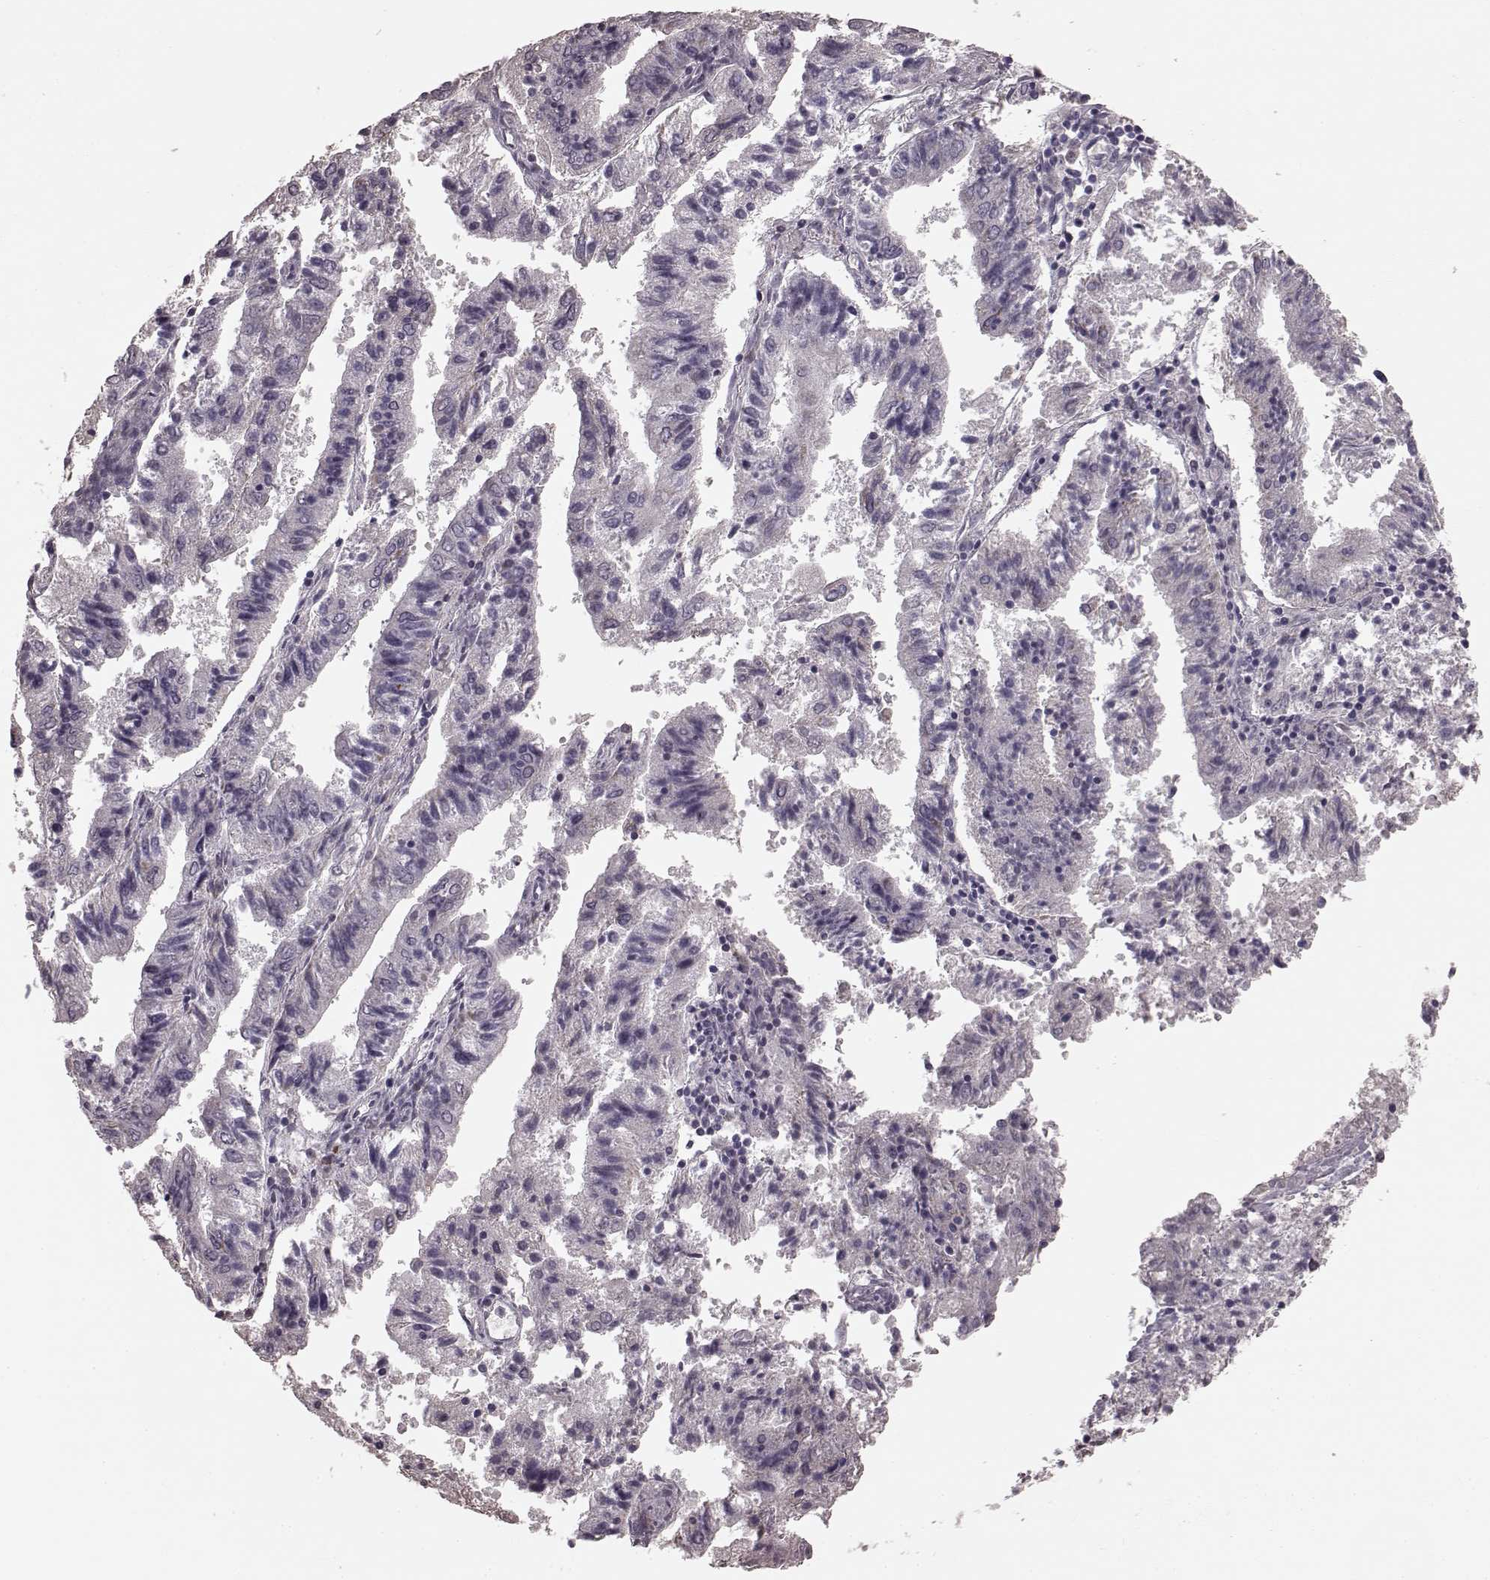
{"staining": {"intensity": "negative", "quantity": "none", "location": "none"}, "tissue": "endometrial cancer", "cell_type": "Tumor cells", "image_type": "cancer", "snomed": [{"axis": "morphology", "description": "Adenocarcinoma, NOS"}, {"axis": "topography", "description": "Endometrium"}], "caption": "Adenocarcinoma (endometrial) stained for a protein using IHC exhibits no positivity tumor cells.", "gene": "CD28", "patient": {"sex": "female", "age": 82}}